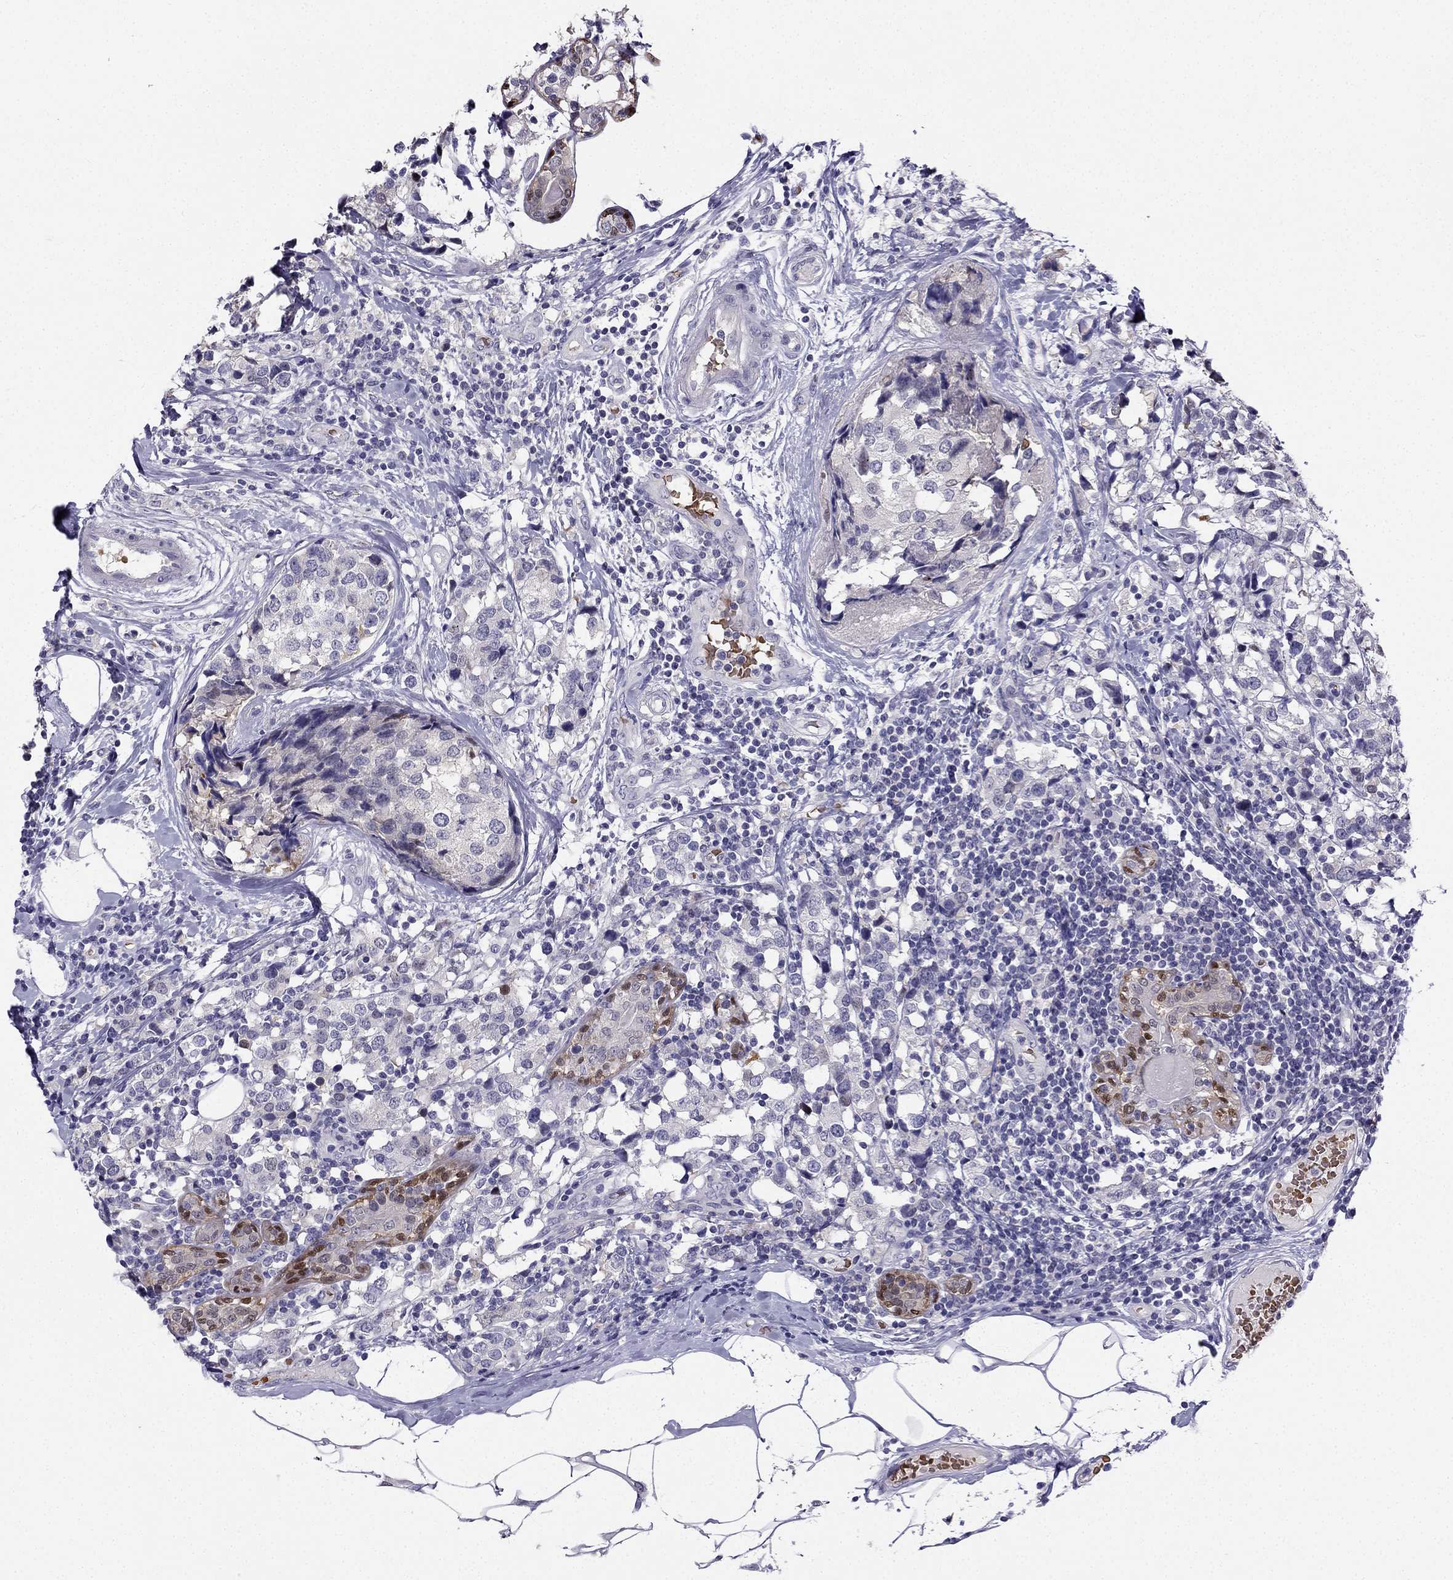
{"staining": {"intensity": "moderate", "quantity": "<25%", "location": "nuclear"}, "tissue": "breast cancer", "cell_type": "Tumor cells", "image_type": "cancer", "snomed": [{"axis": "morphology", "description": "Lobular carcinoma"}, {"axis": "topography", "description": "Breast"}], "caption": "A micrograph of breast cancer (lobular carcinoma) stained for a protein exhibits moderate nuclear brown staining in tumor cells. The protein of interest is stained brown, and the nuclei are stained in blue (DAB IHC with brightfield microscopy, high magnification).", "gene": "RSPH14", "patient": {"sex": "female", "age": 59}}